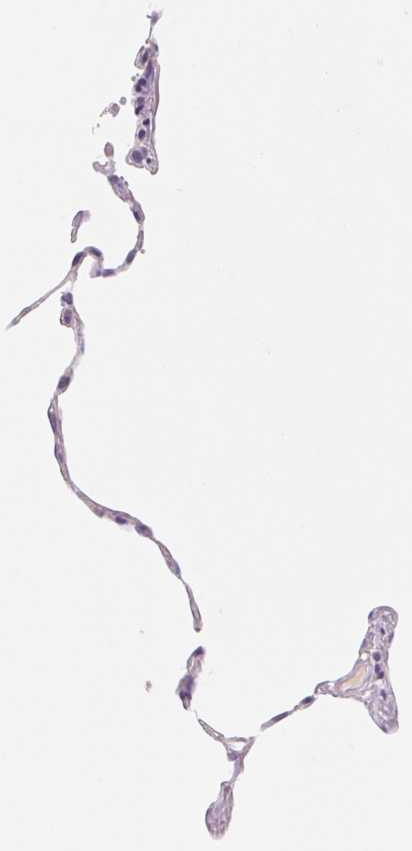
{"staining": {"intensity": "negative", "quantity": "none", "location": "none"}, "tissue": "lung", "cell_type": "Alveolar cells", "image_type": "normal", "snomed": [{"axis": "morphology", "description": "Normal tissue, NOS"}, {"axis": "topography", "description": "Lung"}], "caption": "This photomicrograph is of normal lung stained with IHC to label a protein in brown with the nuclei are counter-stained blue. There is no expression in alveolar cells. (IHC, brightfield microscopy, high magnification).", "gene": "PNMA8B", "patient": {"sex": "female", "age": 57}}